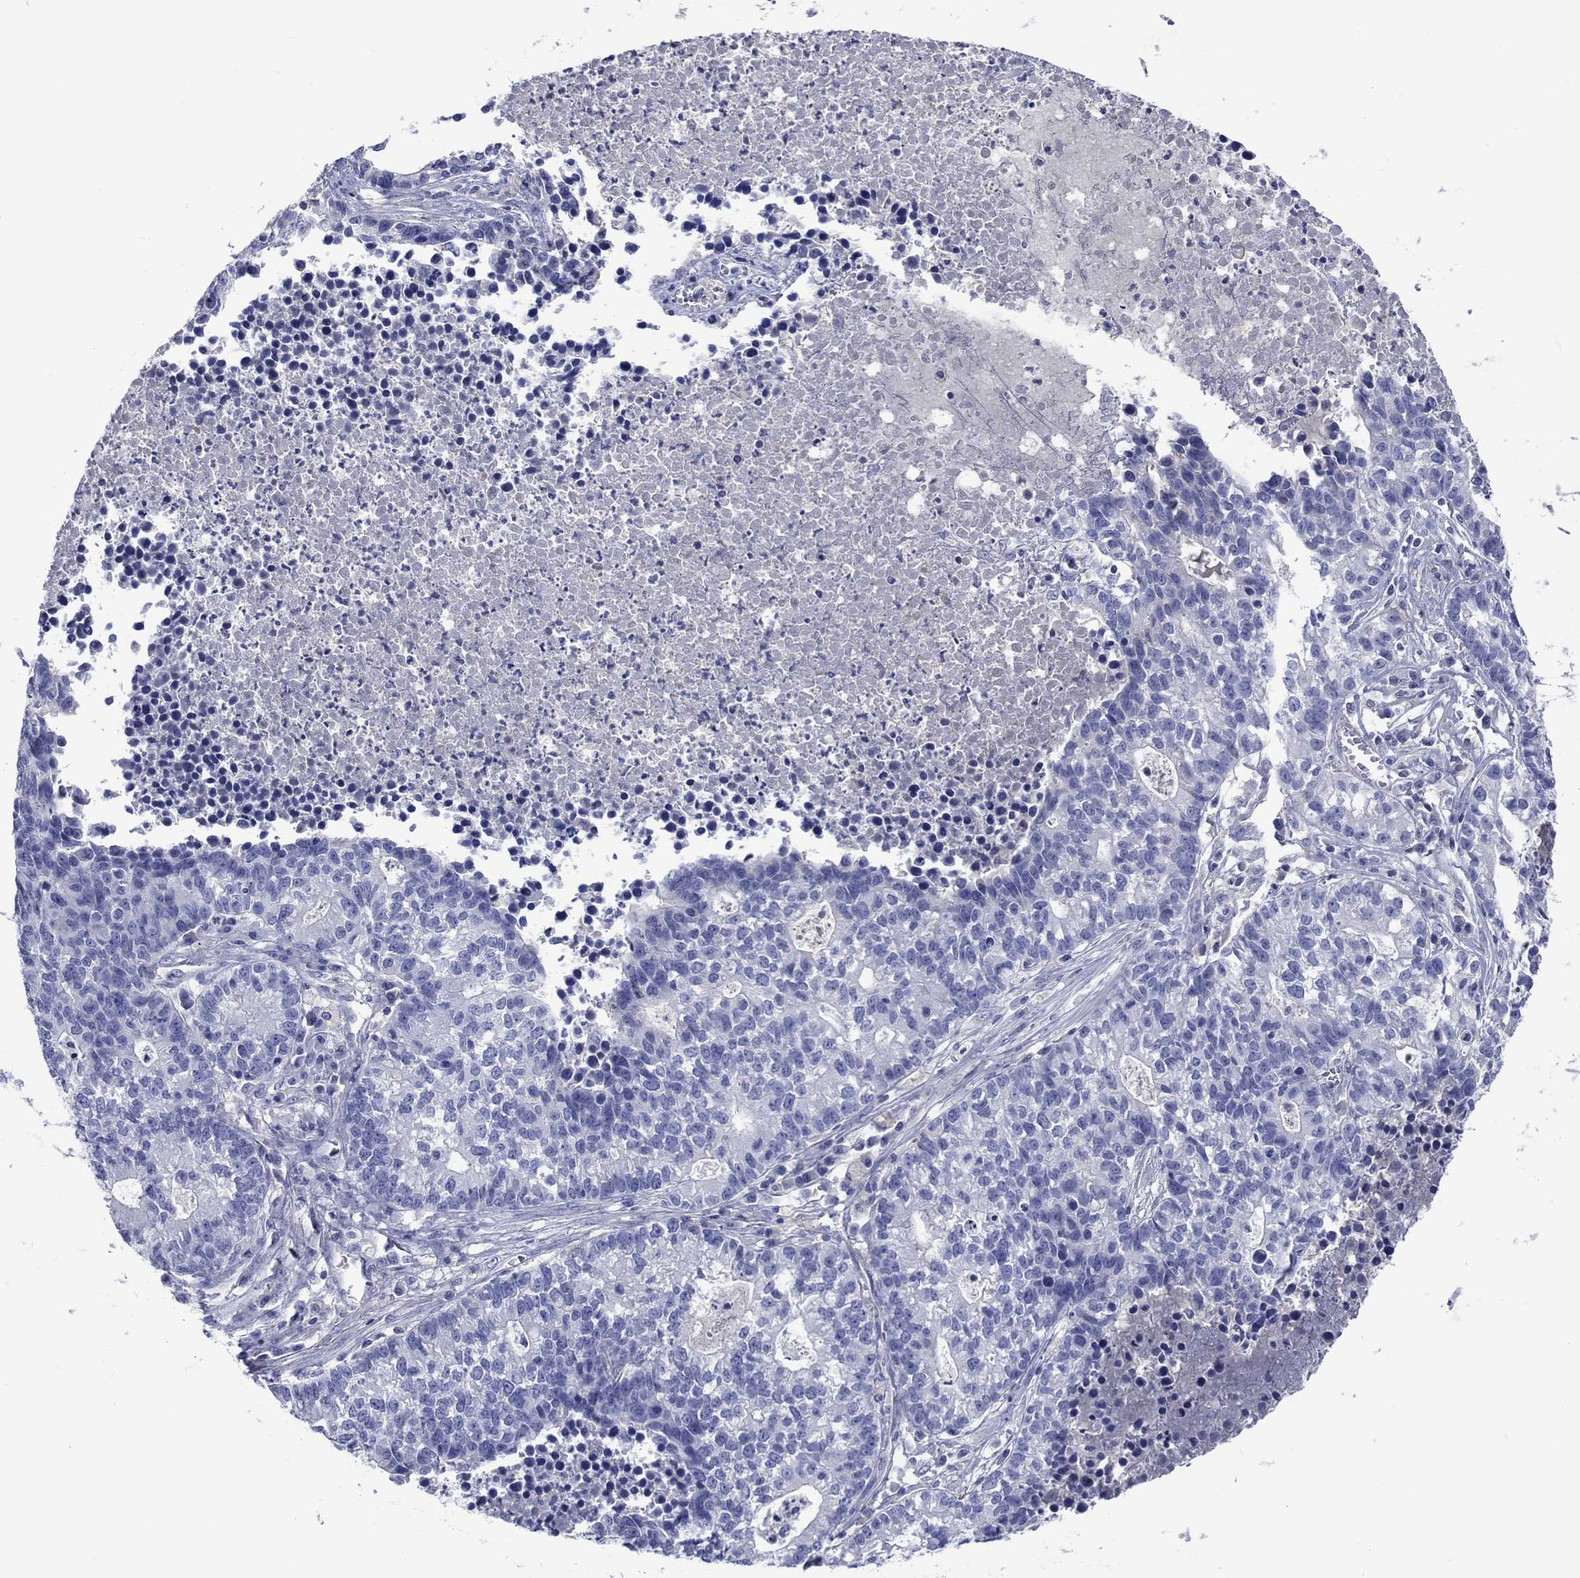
{"staining": {"intensity": "negative", "quantity": "none", "location": "none"}, "tissue": "lung cancer", "cell_type": "Tumor cells", "image_type": "cancer", "snomed": [{"axis": "morphology", "description": "Adenocarcinoma, NOS"}, {"axis": "topography", "description": "Lung"}], "caption": "Tumor cells are negative for brown protein staining in lung adenocarcinoma.", "gene": "TOMM20L", "patient": {"sex": "male", "age": 57}}